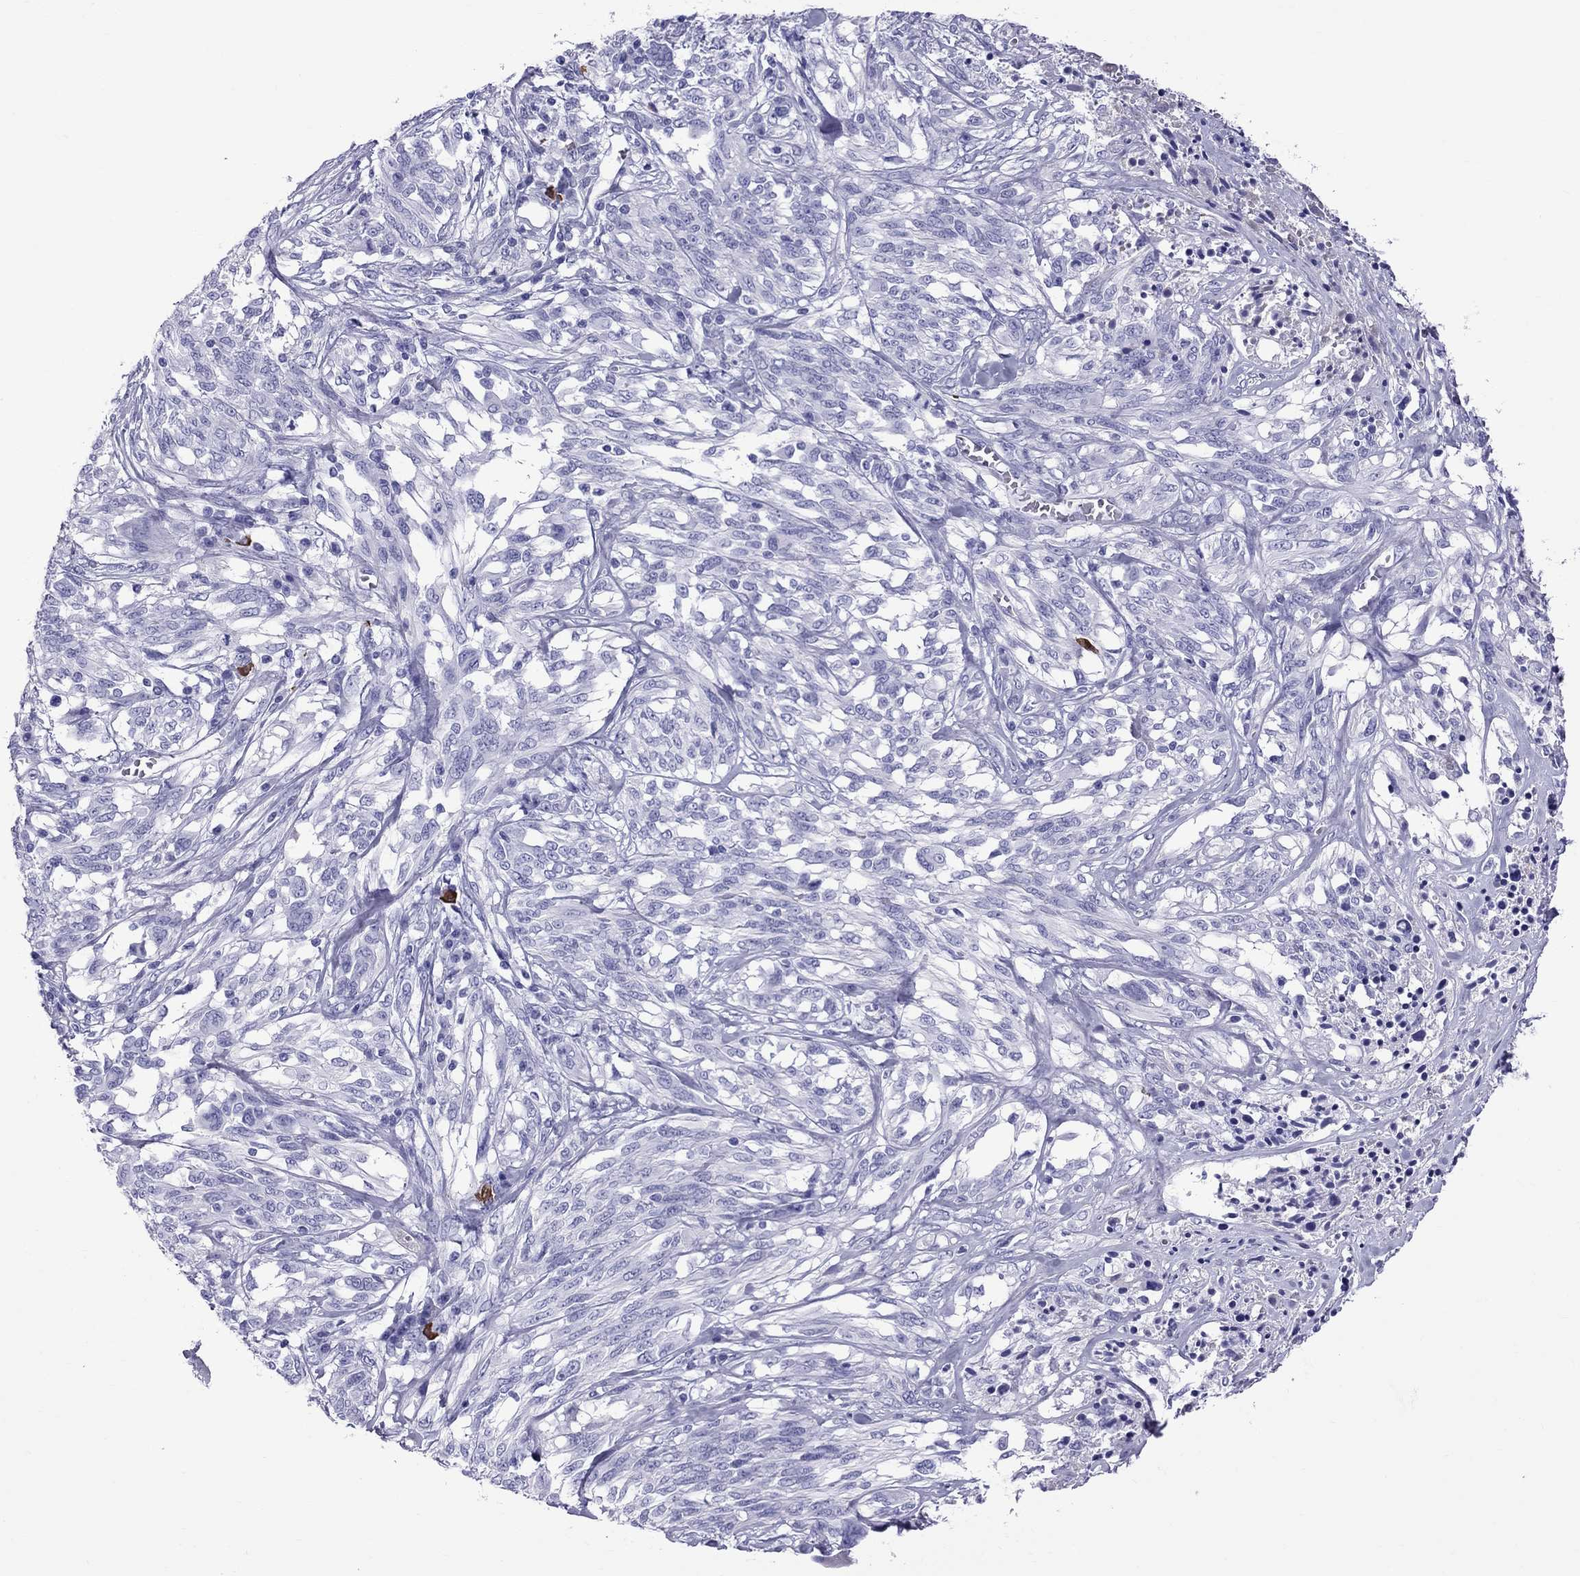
{"staining": {"intensity": "negative", "quantity": "none", "location": "none"}, "tissue": "melanoma", "cell_type": "Tumor cells", "image_type": "cancer", "snomed": [{"axis": "morphology", "description": "Malignant melanoma, NOS"}, {"axis": "topography", "description": "Skin"}], "caption": "Immunohistochemical staining of malignant melanoma exhibits no significant expression in tumor cells.", "gene": "SCART1", "patient": {"sex": "female", "age": 91}}